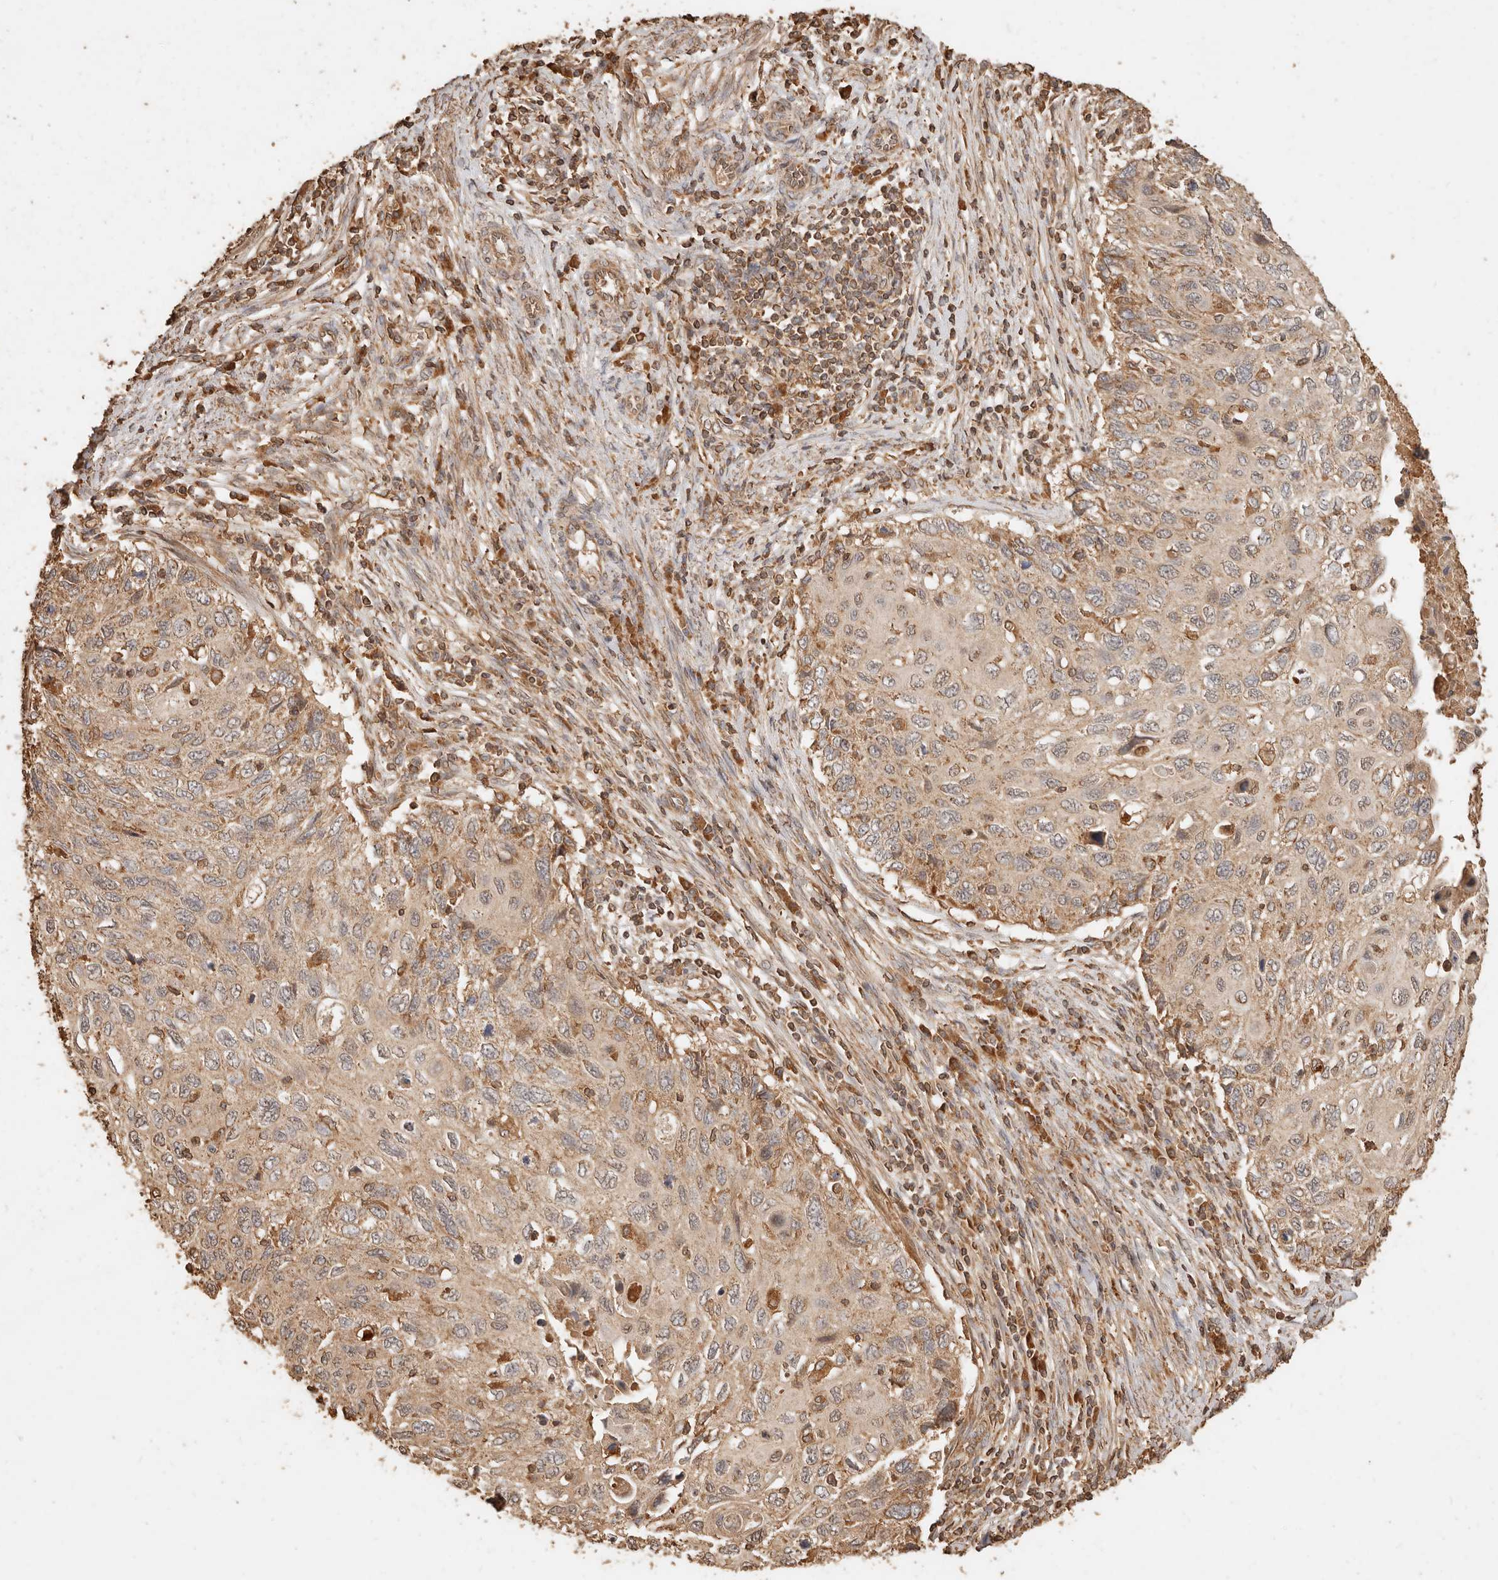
{"staining": {"intensity": "moderate", "quantity": "25%-75%", "location": "cytoplasmic/membranous"}, "tissue": "cervical cancer", "cell_type": "Tumor cells", "image_type": "cancer", "snomed": [{"axis": "morphology", "description": "Squamous cell carcinoma, NOS"}, {"axis": "topography", "description": "Cervix"}], "caption": "DAB immunohistochemical staining of human cervical squamous cell carcinoma displays moderate cytoplasmic/membranous protein expression in approximately 25%-75% of tumor cells.", "gene": "FAM180B", "patient": {"sex": "female", "age": 70}}